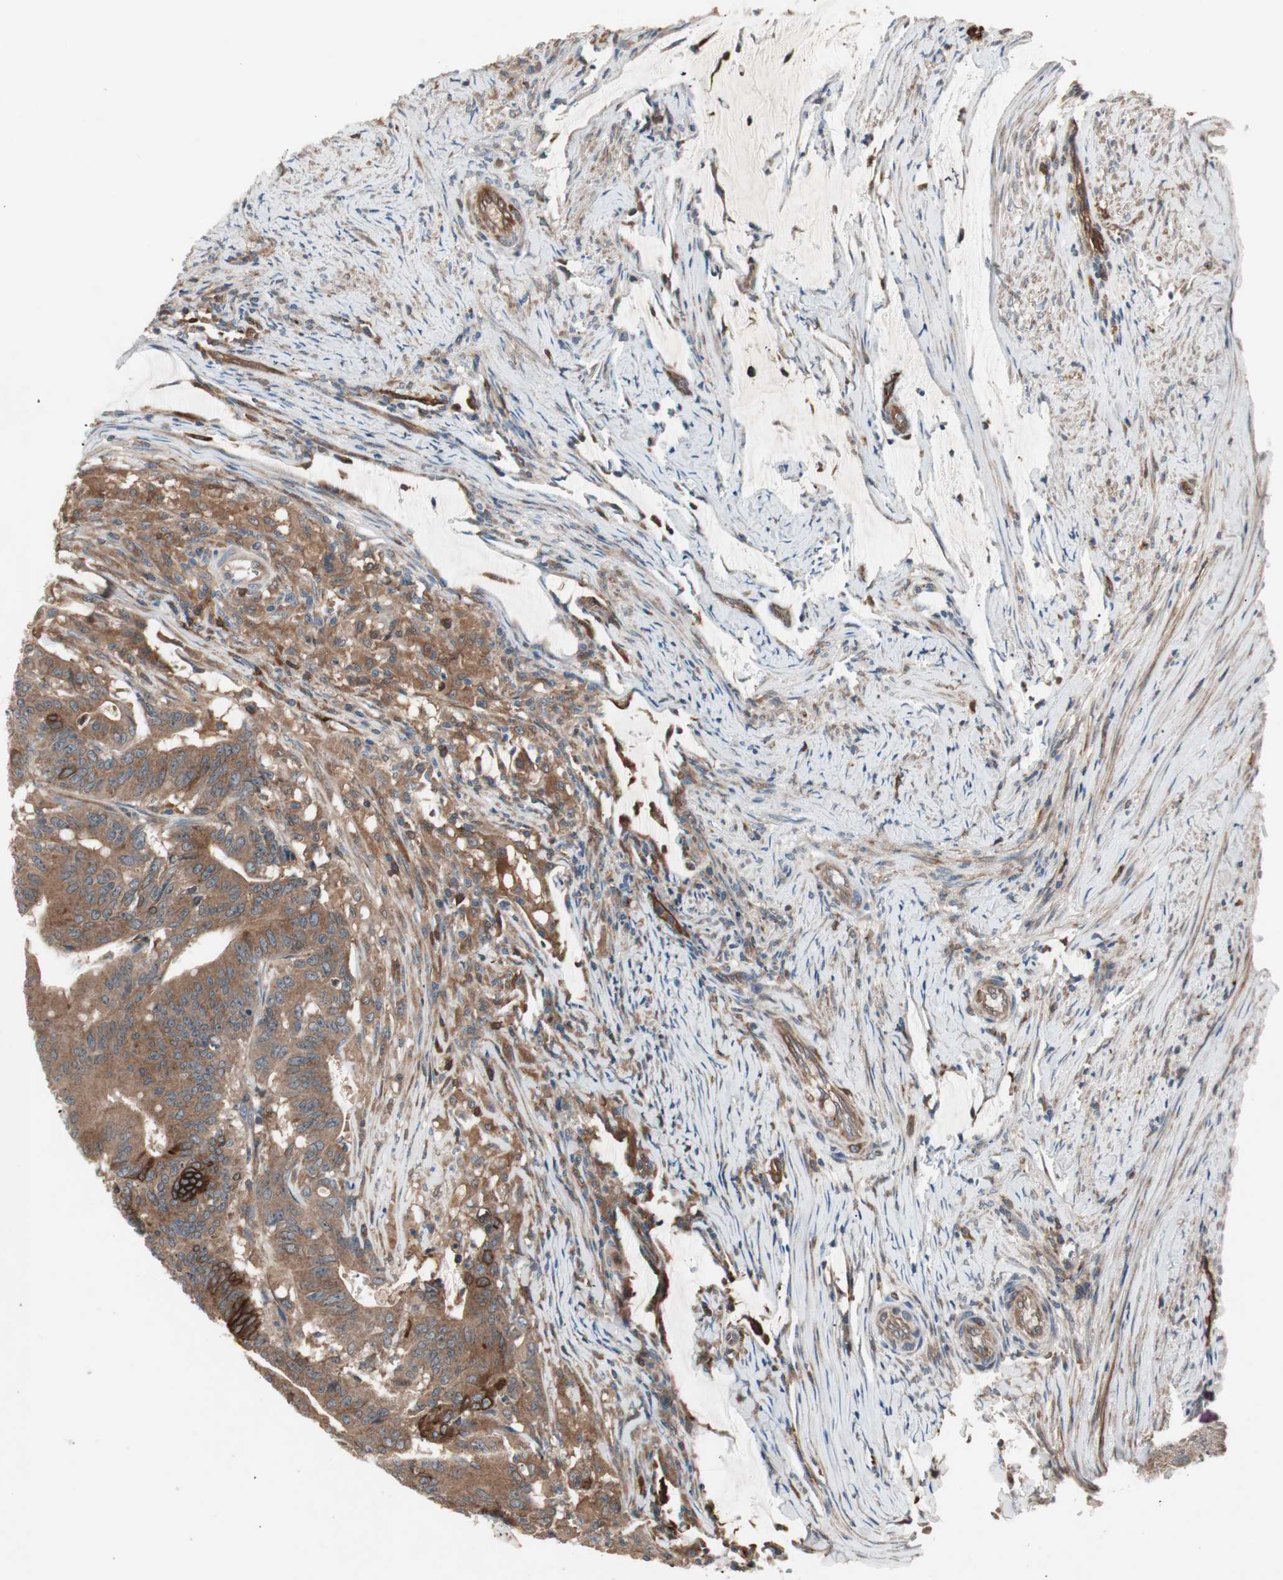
{"staining": {"intensity": "moderate", "quantity": ">75%", "location": "cytoplasmic/membranous"}, "tissue": "colorectal cancer", "cell_type": "Tumor cells", "image_type": "cancer", "snomed": [{"axis": "morphology", "description": "Adenocarcinoma, NOS"}, {"axis": "topography", "description": "Colon"}], "caption": "The immunohistochemical stain highlights moderate cytoplasmic/membranous staining in tumor cells of colorectal cancer tissue. (IHC, brightfield microscopy, high magnification).", "gene": "STAB1", "patient": {"sex": "male", "age": 45}}